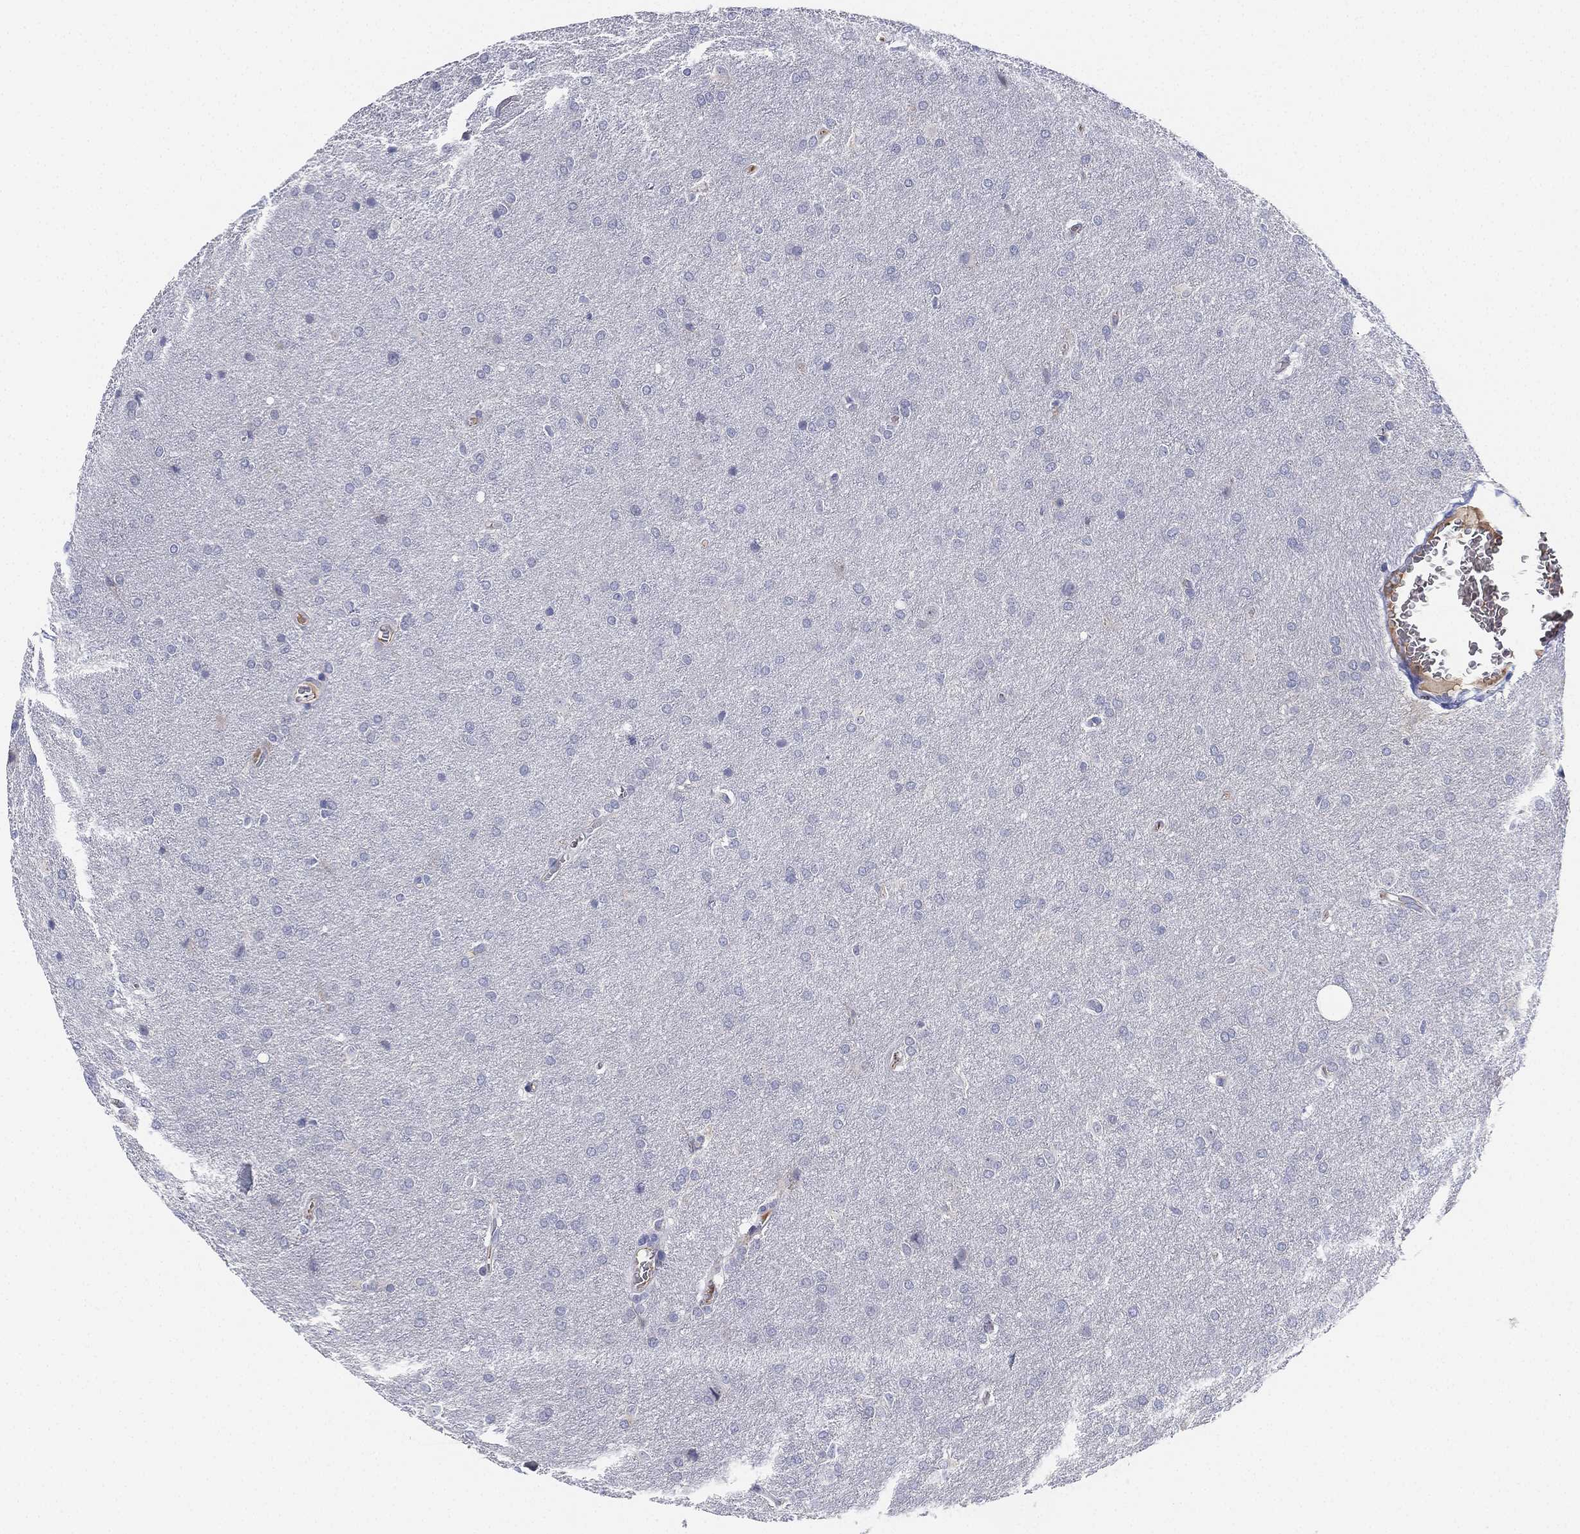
{"staining": {"intensity": "weak", "quantity": "<25%", "location": "cytoplasmic/membranous"}, "tissue": "glioma", "cell_type": "Tumor cells", "image_type": "cancer", "snomed": [{"axis": "morphology", "description": "Glioma, malignant, Low grade"}, {"axis": "topography", "description": "Brain"}], "caption": "Human glioma stained for a protein using immunohistochemistry shows no expression in tumor cells.", "gene": "MLF1", "patient": {"sex": "female", "age": 32}}